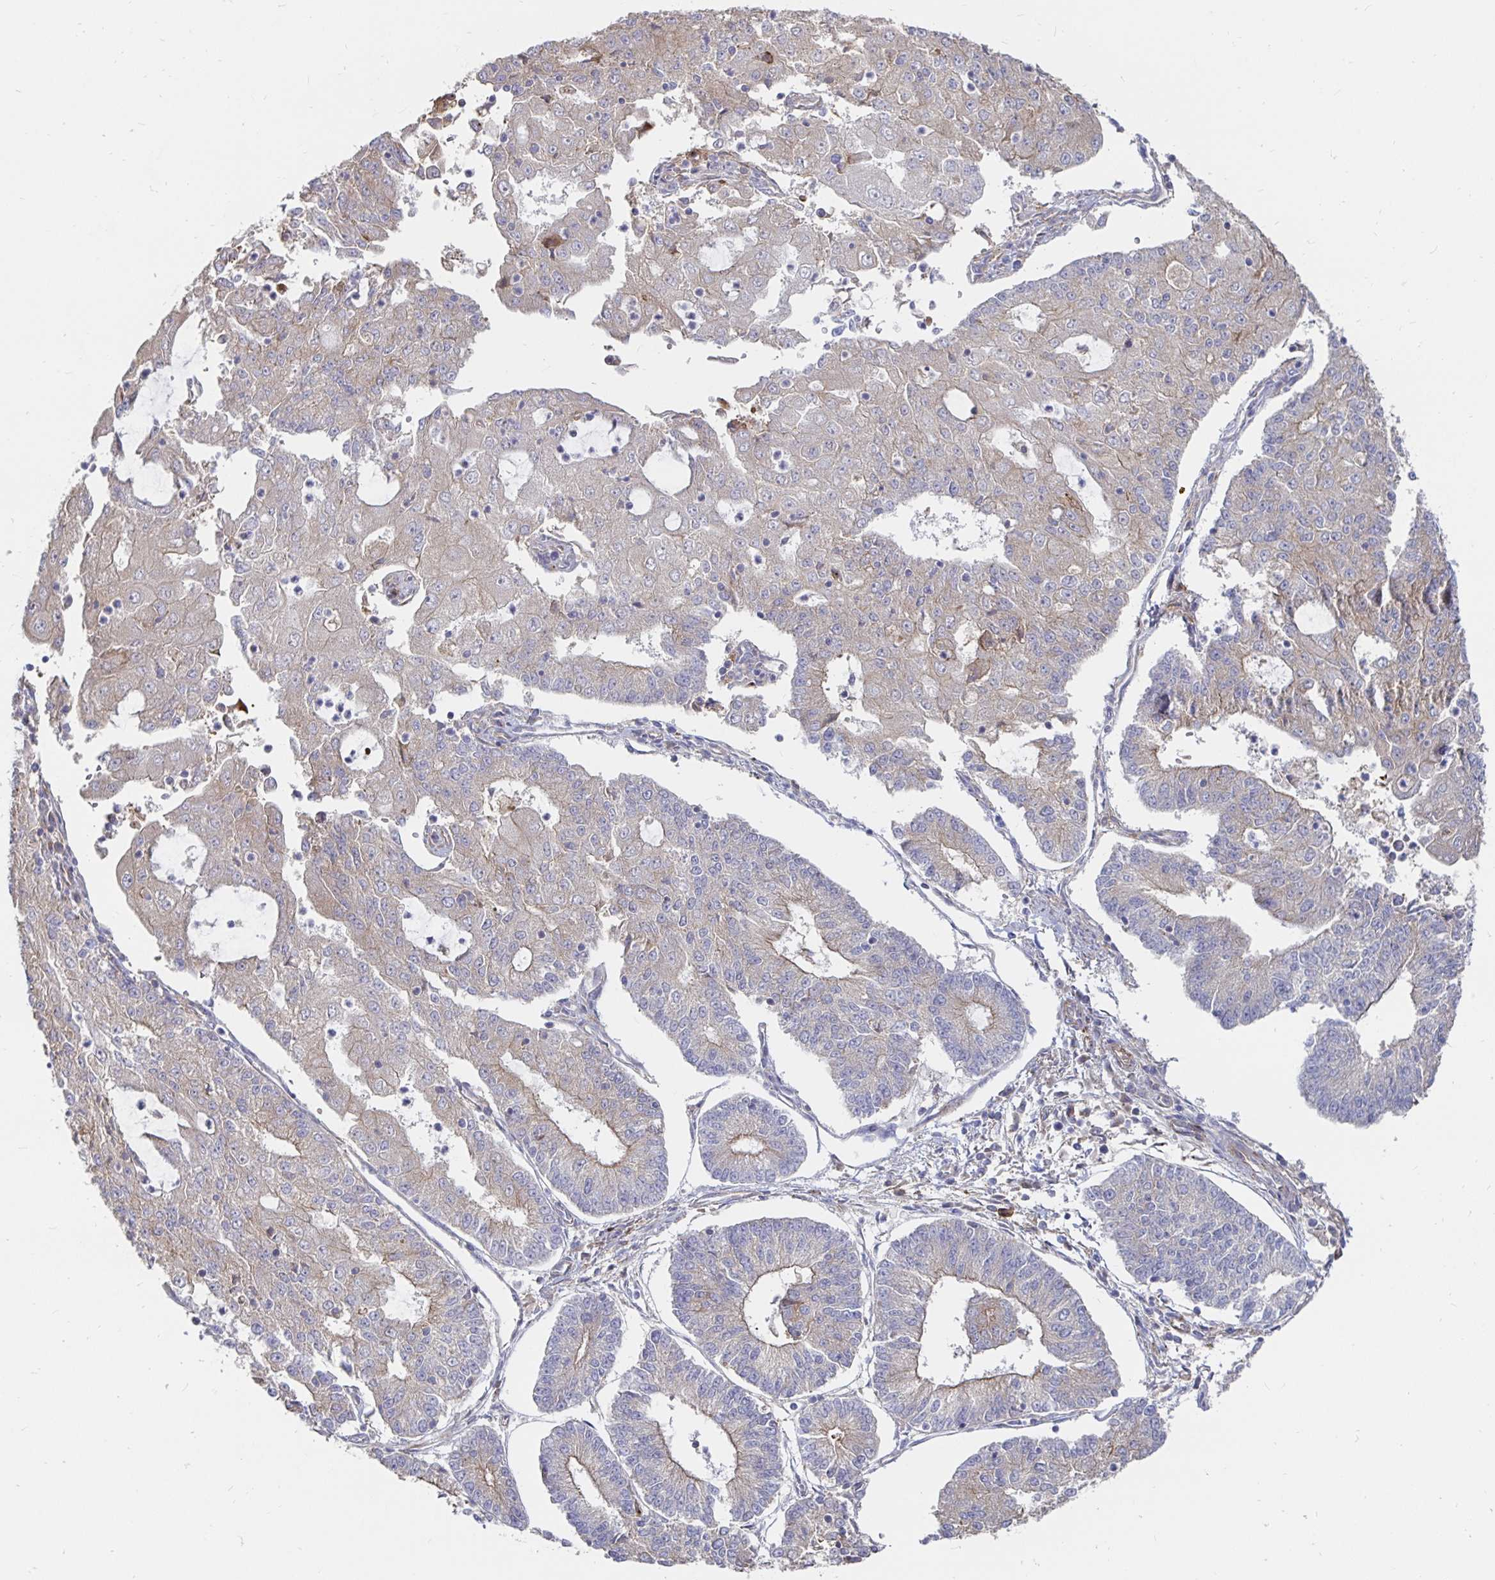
{"staining": {"intensity": "negative", "quantity": "none", "location": "none"}, "tissue": "endometrial cancer", "cell_type": "Tumor cells", "image_type": "cancer", "snomed": [{"axis": "morphology", "description": "Adenocarcinoma, NOS"}, {"axis": "topography", "description": "Endometrium"}], "caption": "Adenocarcinoma (endometrial) was stained to show a protein in brown. There is no significant staining in tumor cells. (DAB immunohistochemistry visualized using brightfield microscopy, high magnification).", "gene": "KCTD19", "patient": {"sex": "female", "age": 56}}